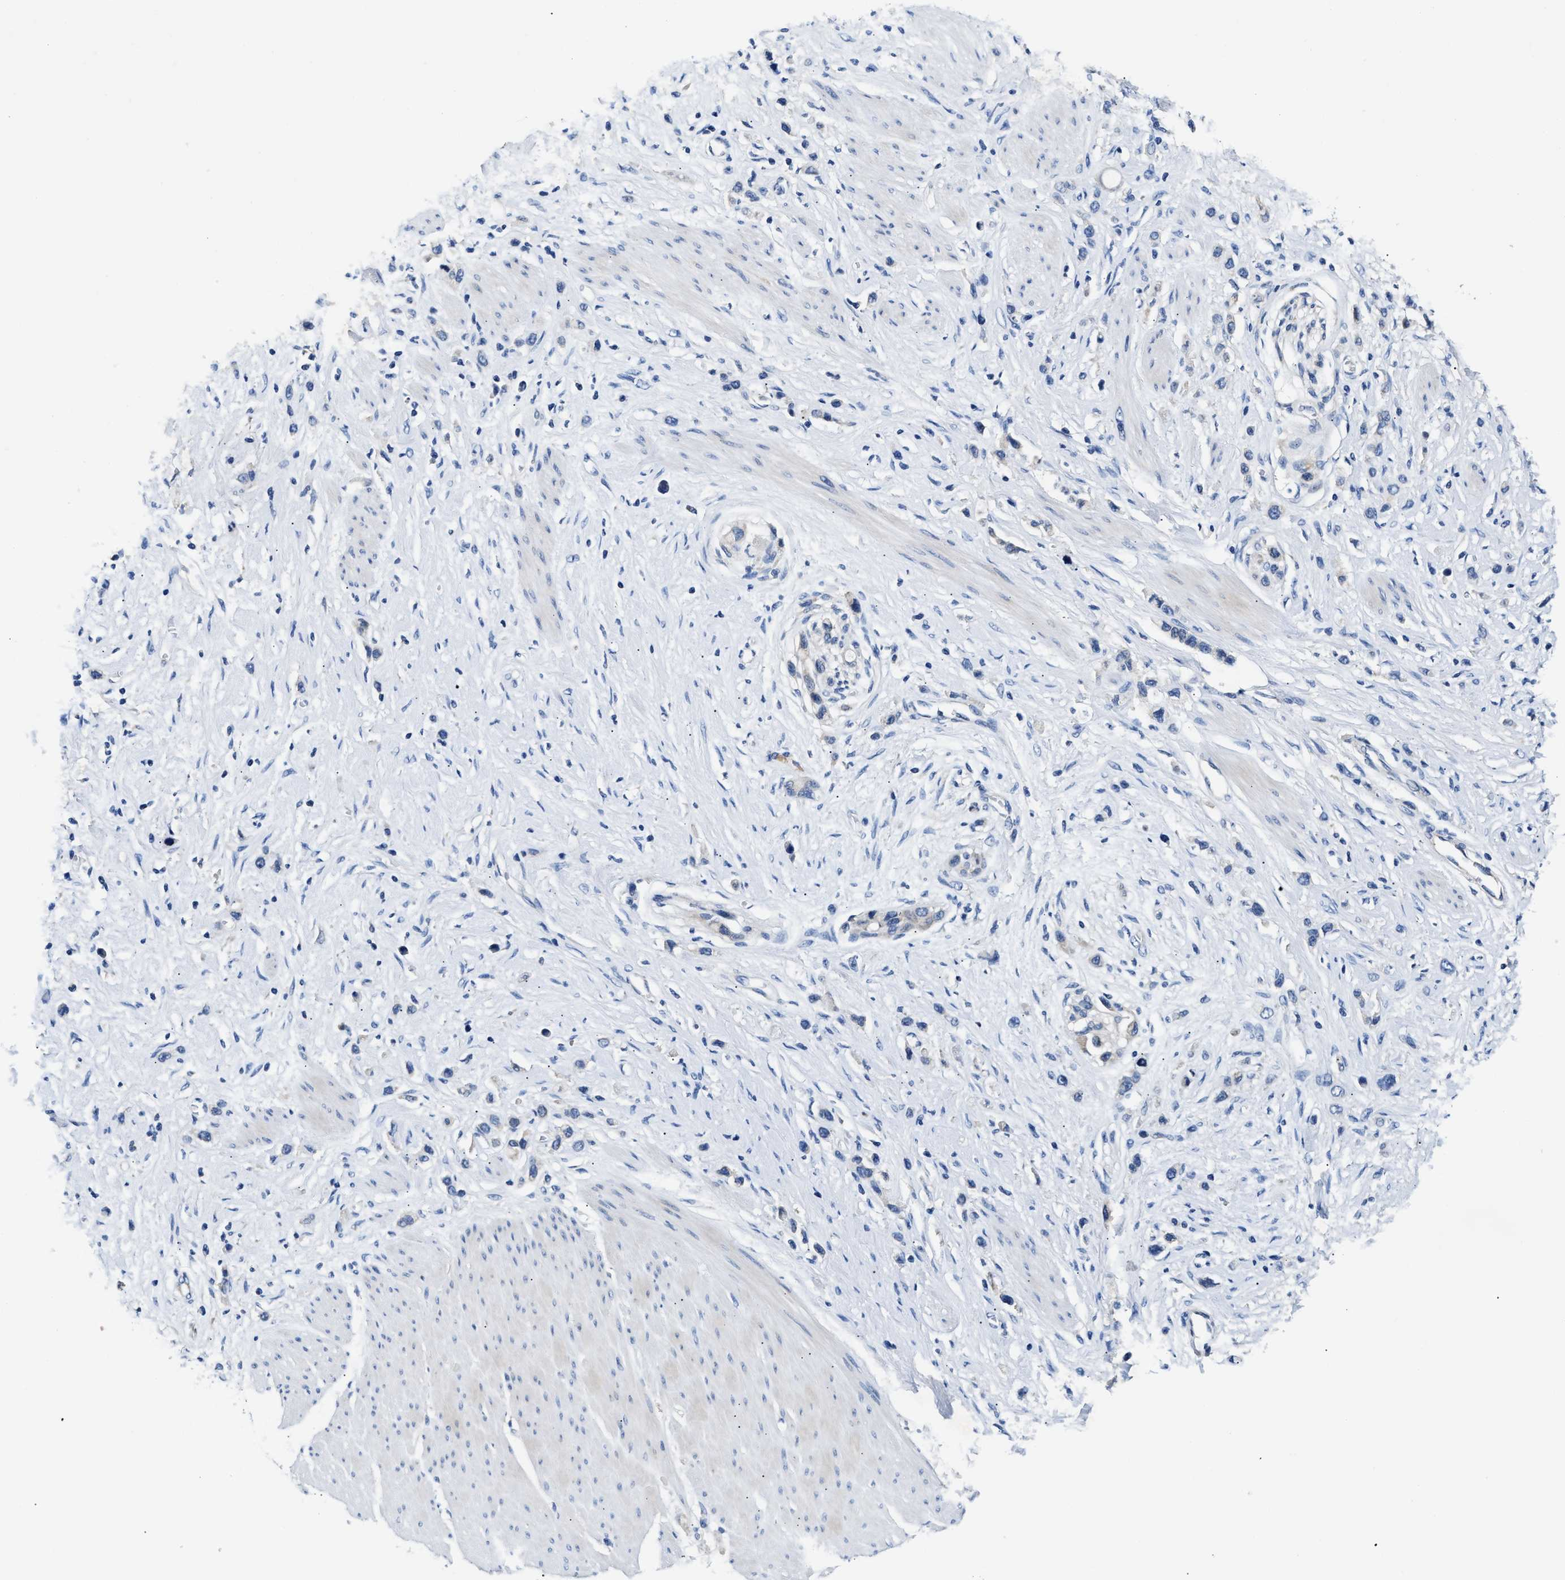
{"staining": {"intensity": "negative", "quantity": "none", "location": "none"}, "tissue": "stomach cancer", "cell_type": "Tumor cells", "image_type": "cancer", "snomed": [{"axis": "morphology", "description": "Adenocarcinoma, NOS"}, {"axis": "topography", "description": "Stomach"}], "caption": "This is an immunohistochemistry image of human adenocarcinoma (stomach). There is no staining in tumor cells.", "gene": "FAM185A", "patient": {"sex": "female", "age": 65}}